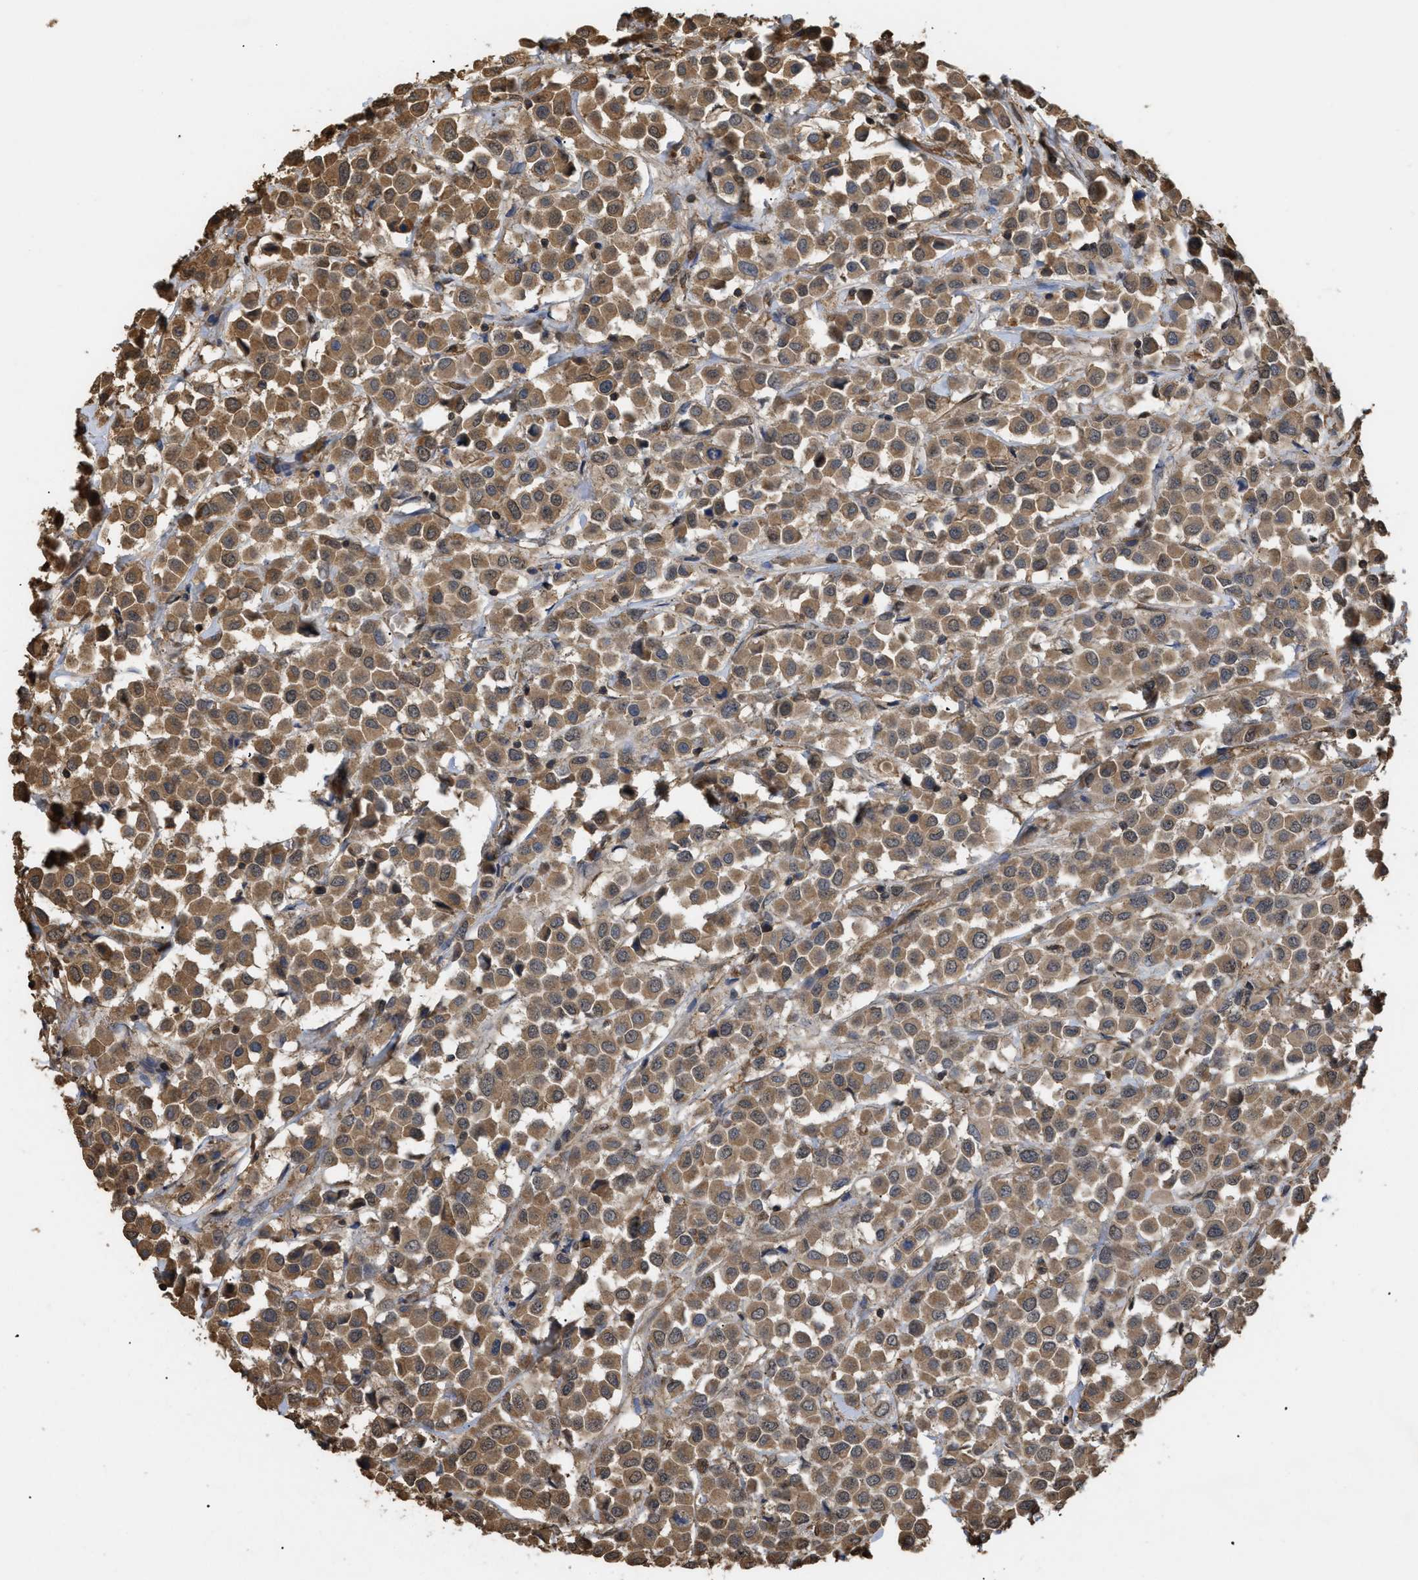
{"staining": {"intensity": "moderate", "quantity": ">75%", "location": "cytoplasmic/membranous"}, "tissue": "breast cancer", "cell_type": "Tumor cells", "image_type": "cancer", "snomed": [{"axis": "morphology", "description": "Duct carcinoma"}, {"axis": "topography", "description": "Breast"}], "caption": "DAB immunohistochemical staining of human breast cancer (intraductal carcinoma) displays moderate cytoplasmic/membranous protein staining in about >75% of tumor cells. The staining was performed using DAB, with brown indicating positive protein expression. Nuclei are stained blue with hematoxylin.", "gene": "CALM1", "patient": {"sex": "female", "age": 61}}